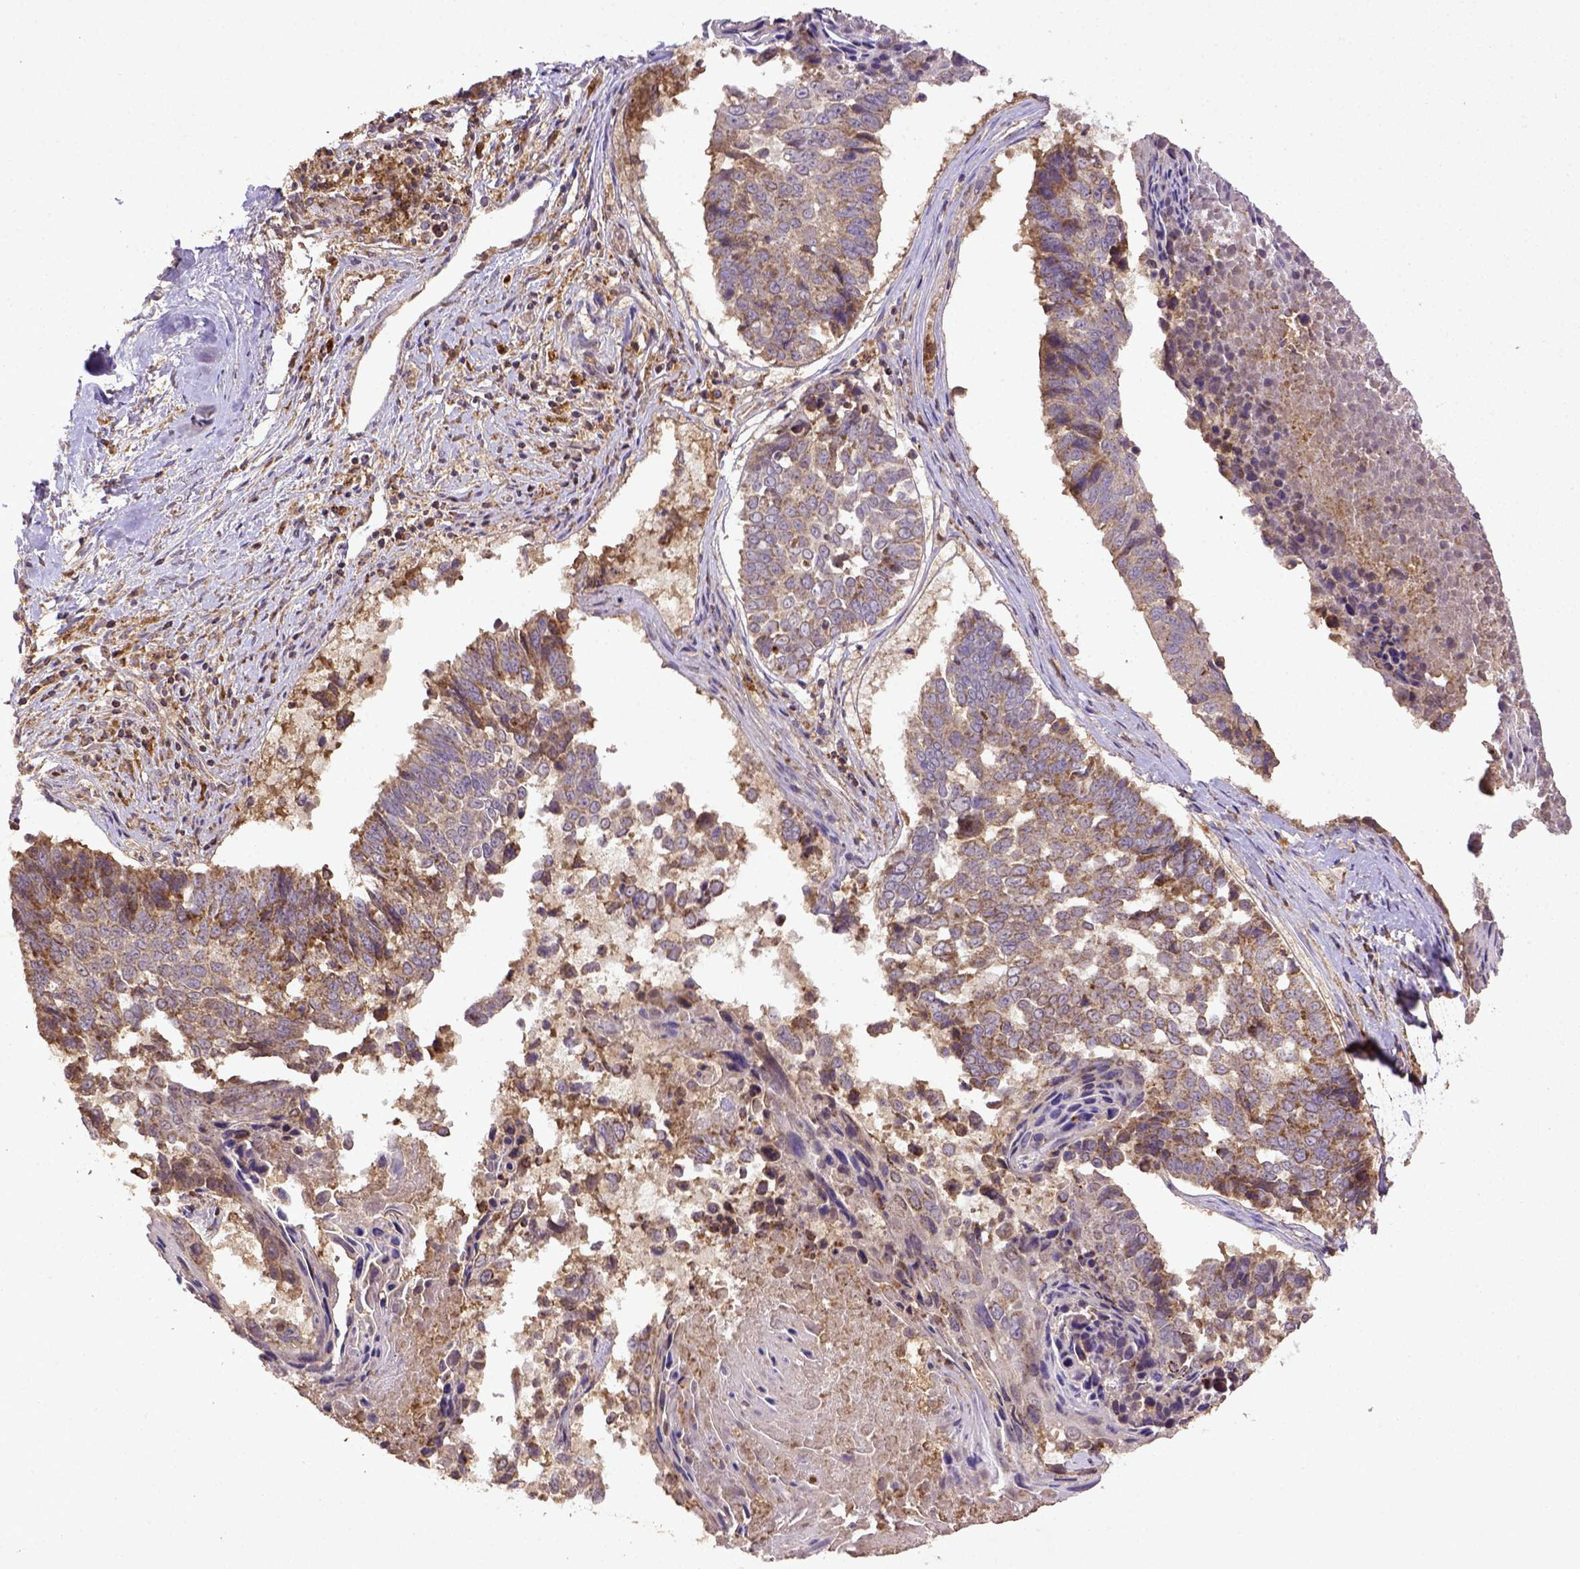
{"staining": {"intensity": "moderate", "quantity": ">75%", "location": "cytoplasmic/membranous"}, "tissue": "lung cancer", "cell_type": "Tumor cells", "image_type": "cancer", "snomed": [{"axis": "morphology", "description": "Squamous cell carcinoma, NOS"}, {"axis": "topography", "description": "Lung"}], "caption": "Immunohistochemical staining of human squamous cell carcinoma (lung) shows medium levels of moderate cytoplasmic/membranous protein positivity in about >75% of tumor cells. (Brightfield microscopy of DAB IHC at high magnification).", "gene": "MT-CO1", "patient": {"sex": "male", "age": 73}}